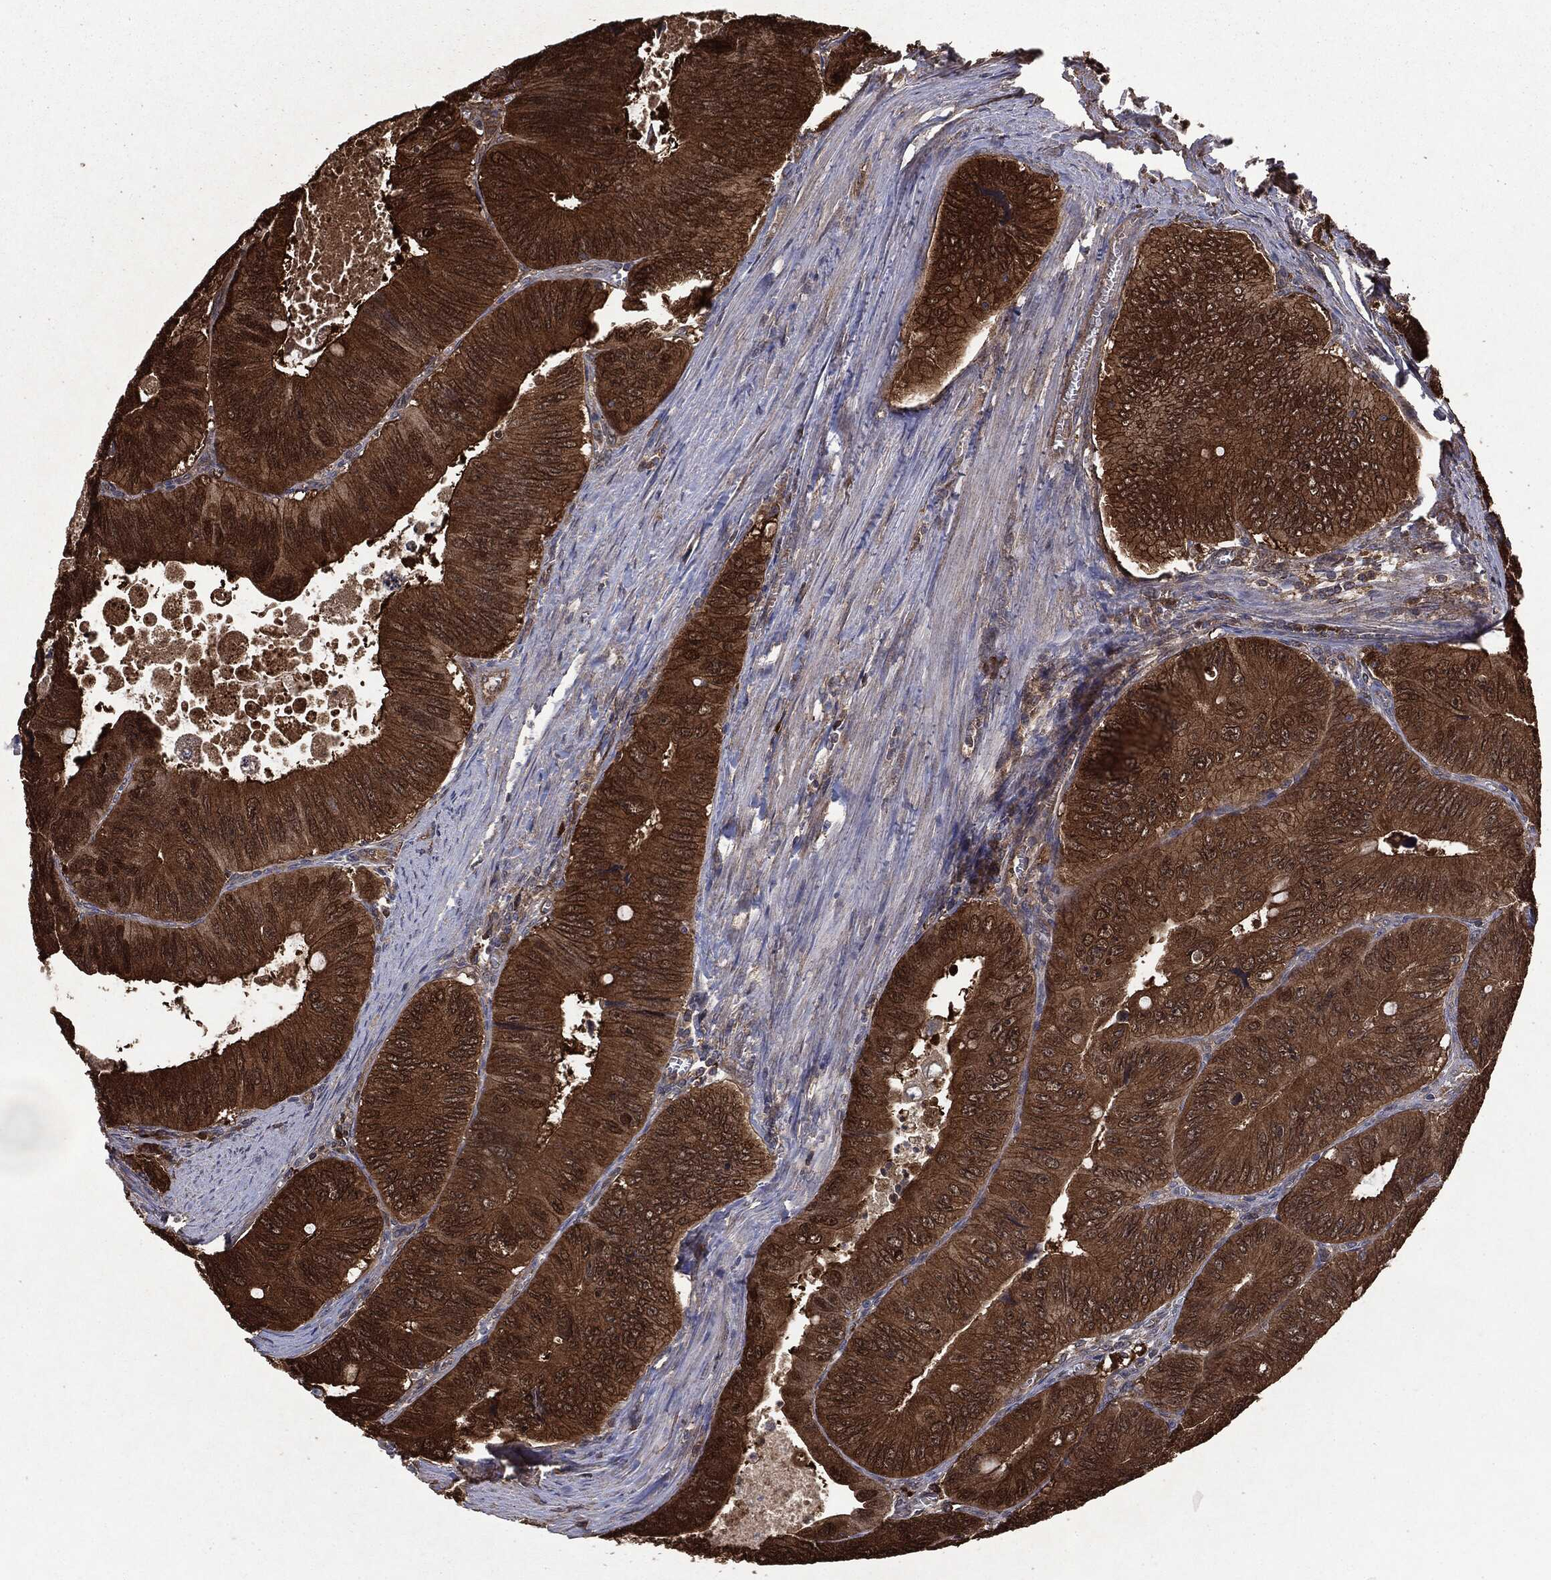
{"staining": {"intensity": "strong", "quantity": ">75%", "location": "cytoplasmic/membranous"}, "tissue": "colorectal cancer", "cell_type": "Tumor cells", "image_type": "cancer", "snomed": [{"axis": "morphology", "description": "Adenocarcinoma, NOS"}, {"axis": "topography", "description": "Colon"}], "caption": "Immunohistochemical staining of human colorectal adenocarcinoma shows high levels of strong cytoplasmic/membranous protein expression in about >75% of tumor cells.", "gene": "NME1", "patient": {"sex": "female", "age": 84}}